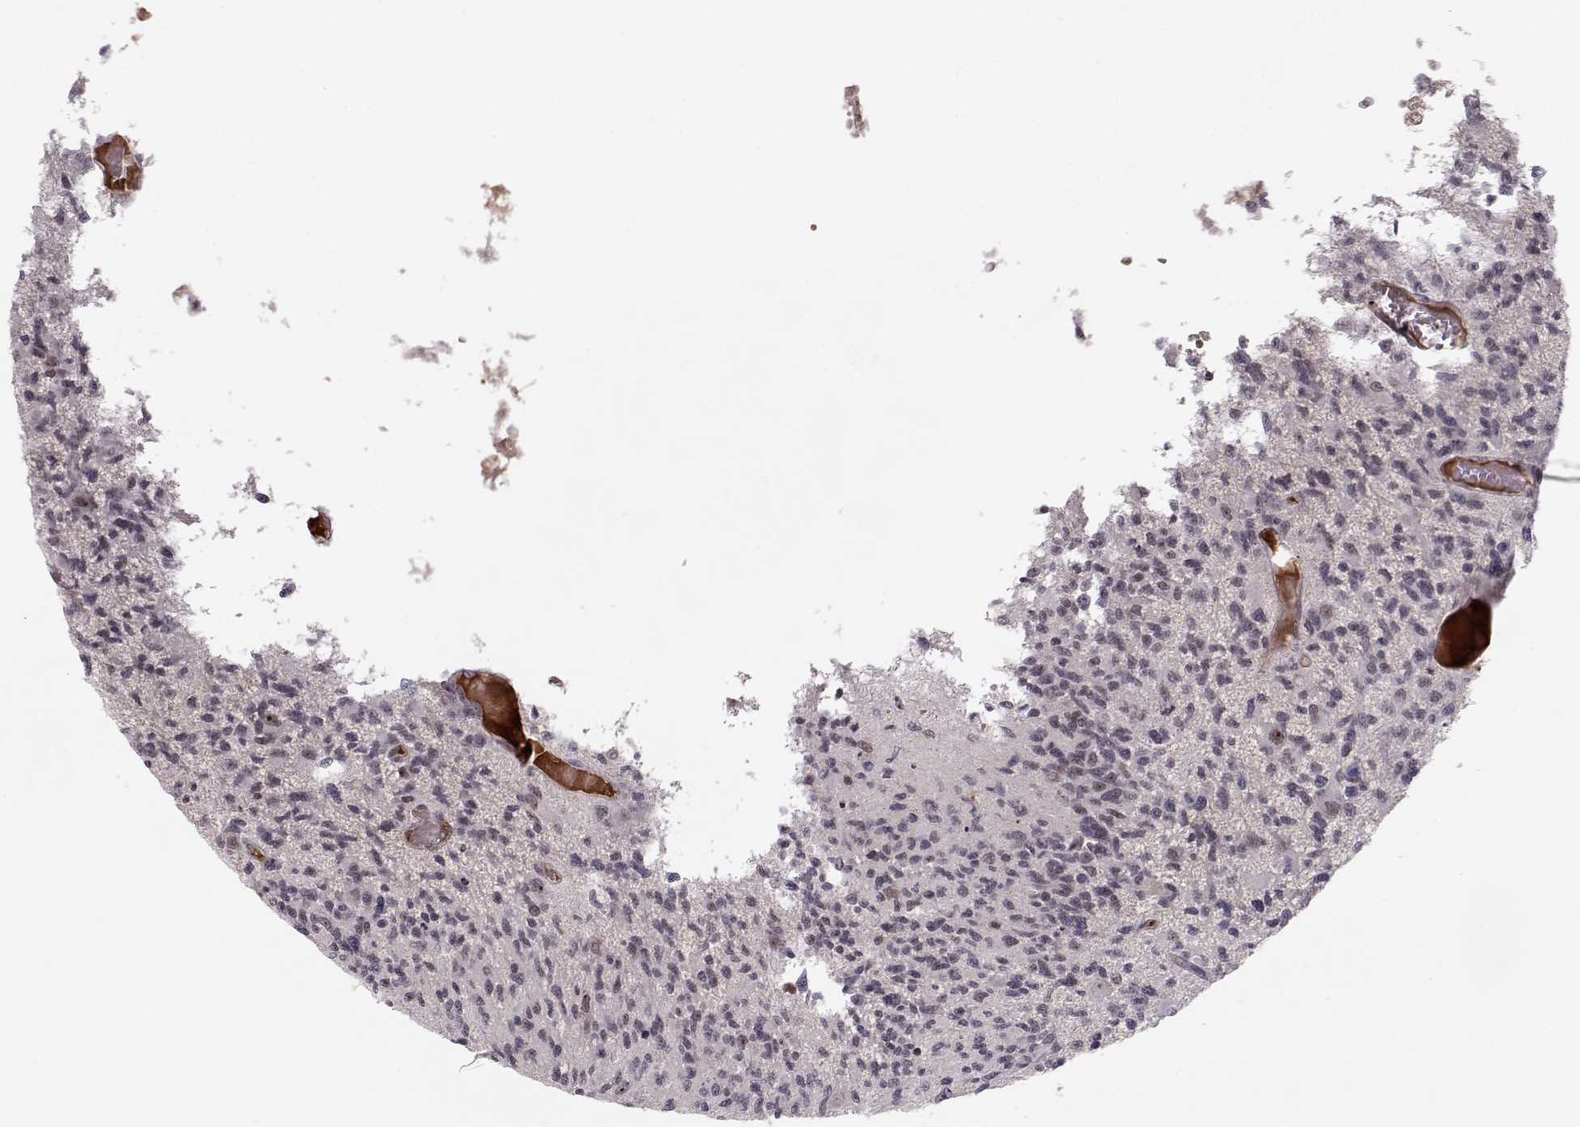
{"staining": {"intensity": "negative", "quantity": "none", "location": "none"}, "tissue": "glioma", "cell_type": "Tumor cells", "image_type": "cancer", "snomed": [{"axis": "morphology", "description": "Glioma, malignant, High grade"}, {"axis": "topography", "description": "Brain"}], "caption": "A histopathology image of glioma stained for a protein demonstrates no brown staining in tumor cells.", "gene": "CIR1", "patient": {"sex": "female", "age": 63}}